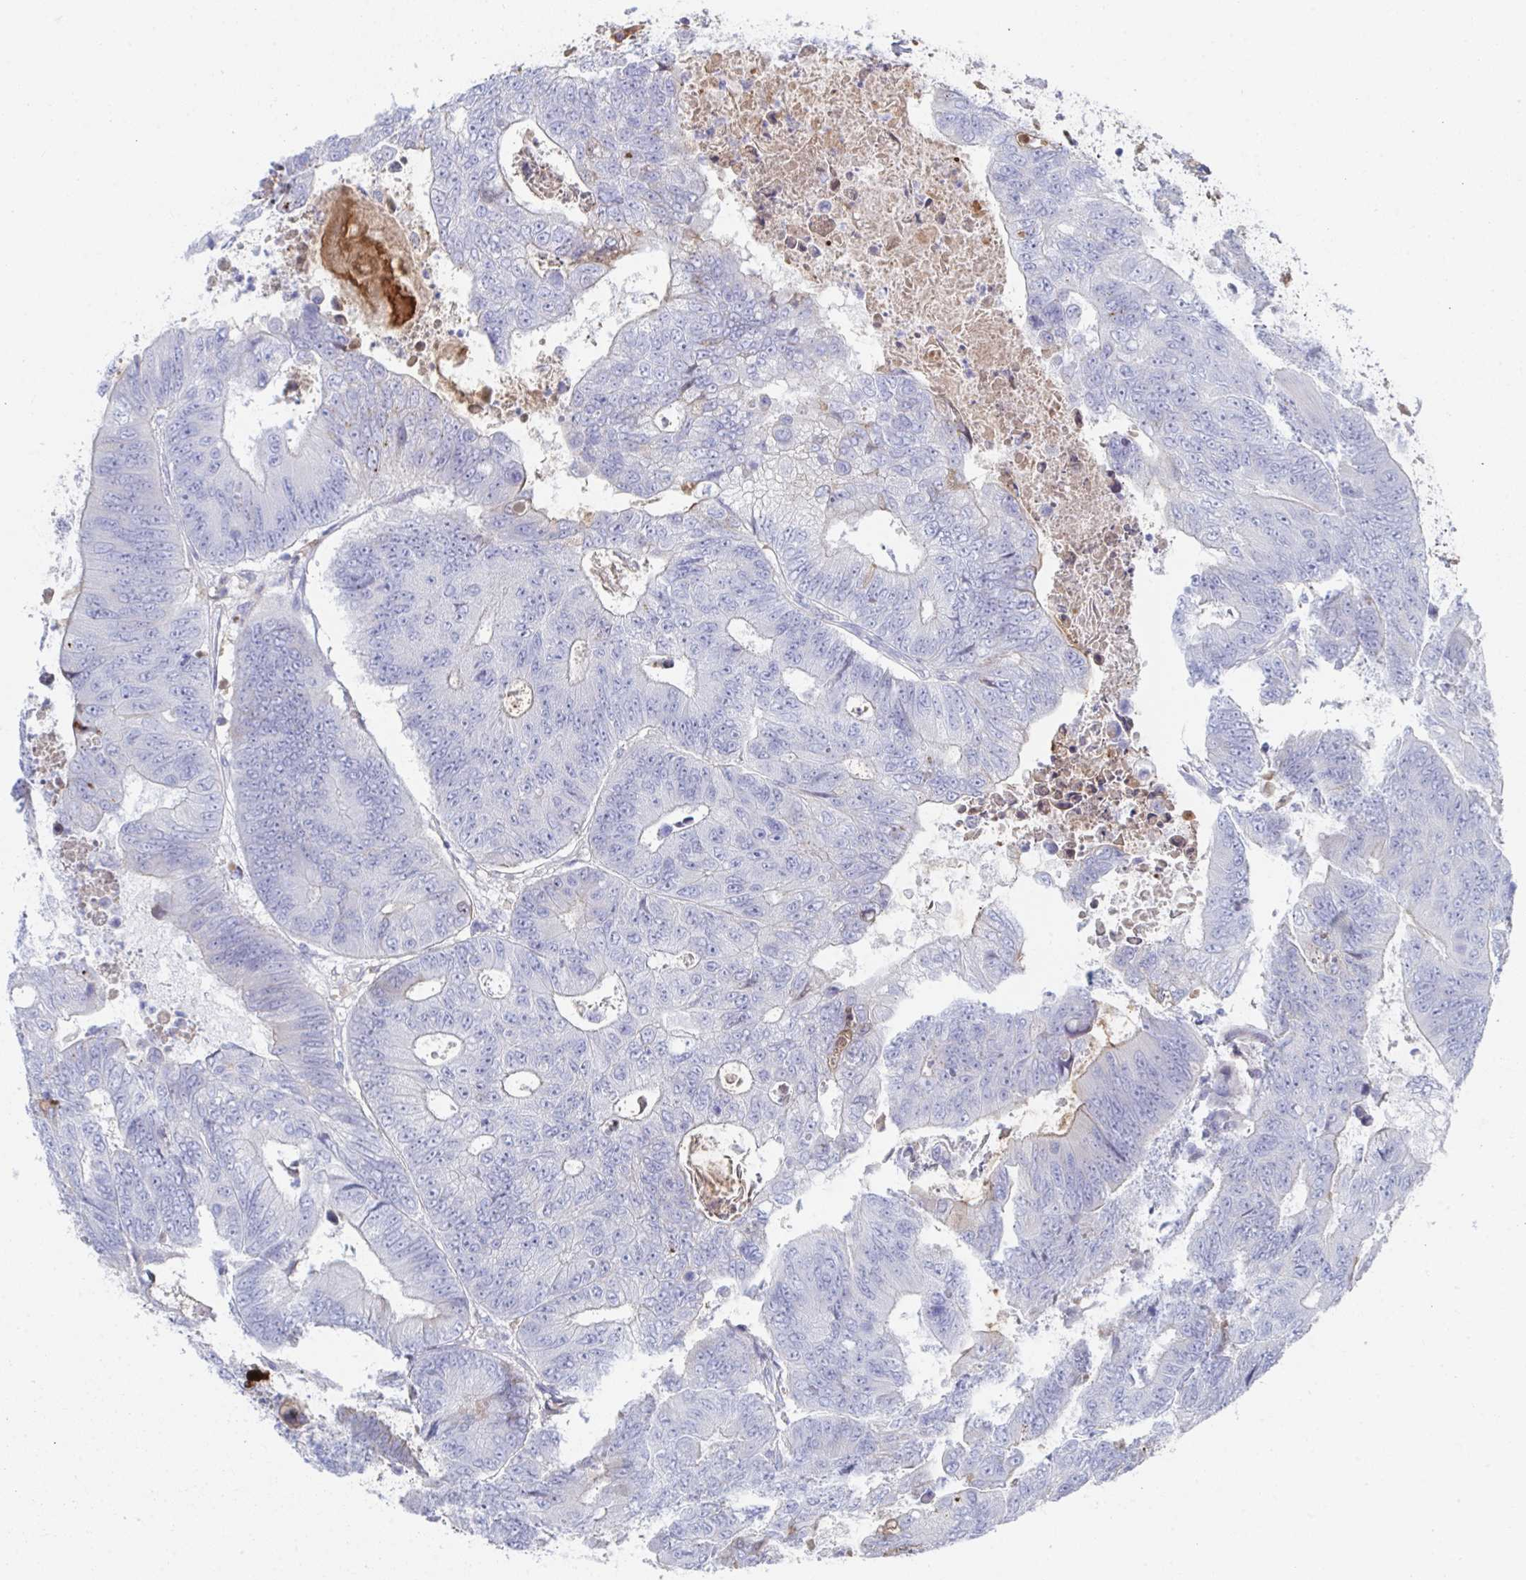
{"staining": {"intensity": "negative", "quantity": "none", "location": "none"}, "tissue": "colorectal cancer", "cell_type": "Tumor cells", "image_type": "cancer", "snomed": [{"axis": "morphology", "description": "Adenocarcinoma, NOS"}, {"axis": "topography", "description": "Colon"}], "caption": "Human colorectal cancer (adenocarcinoma) stained for a protein using IHC exhibits no staining in tumor cells.", "gene": "TNFAIP6", "patient": {"sex": "female", "age": 48}}